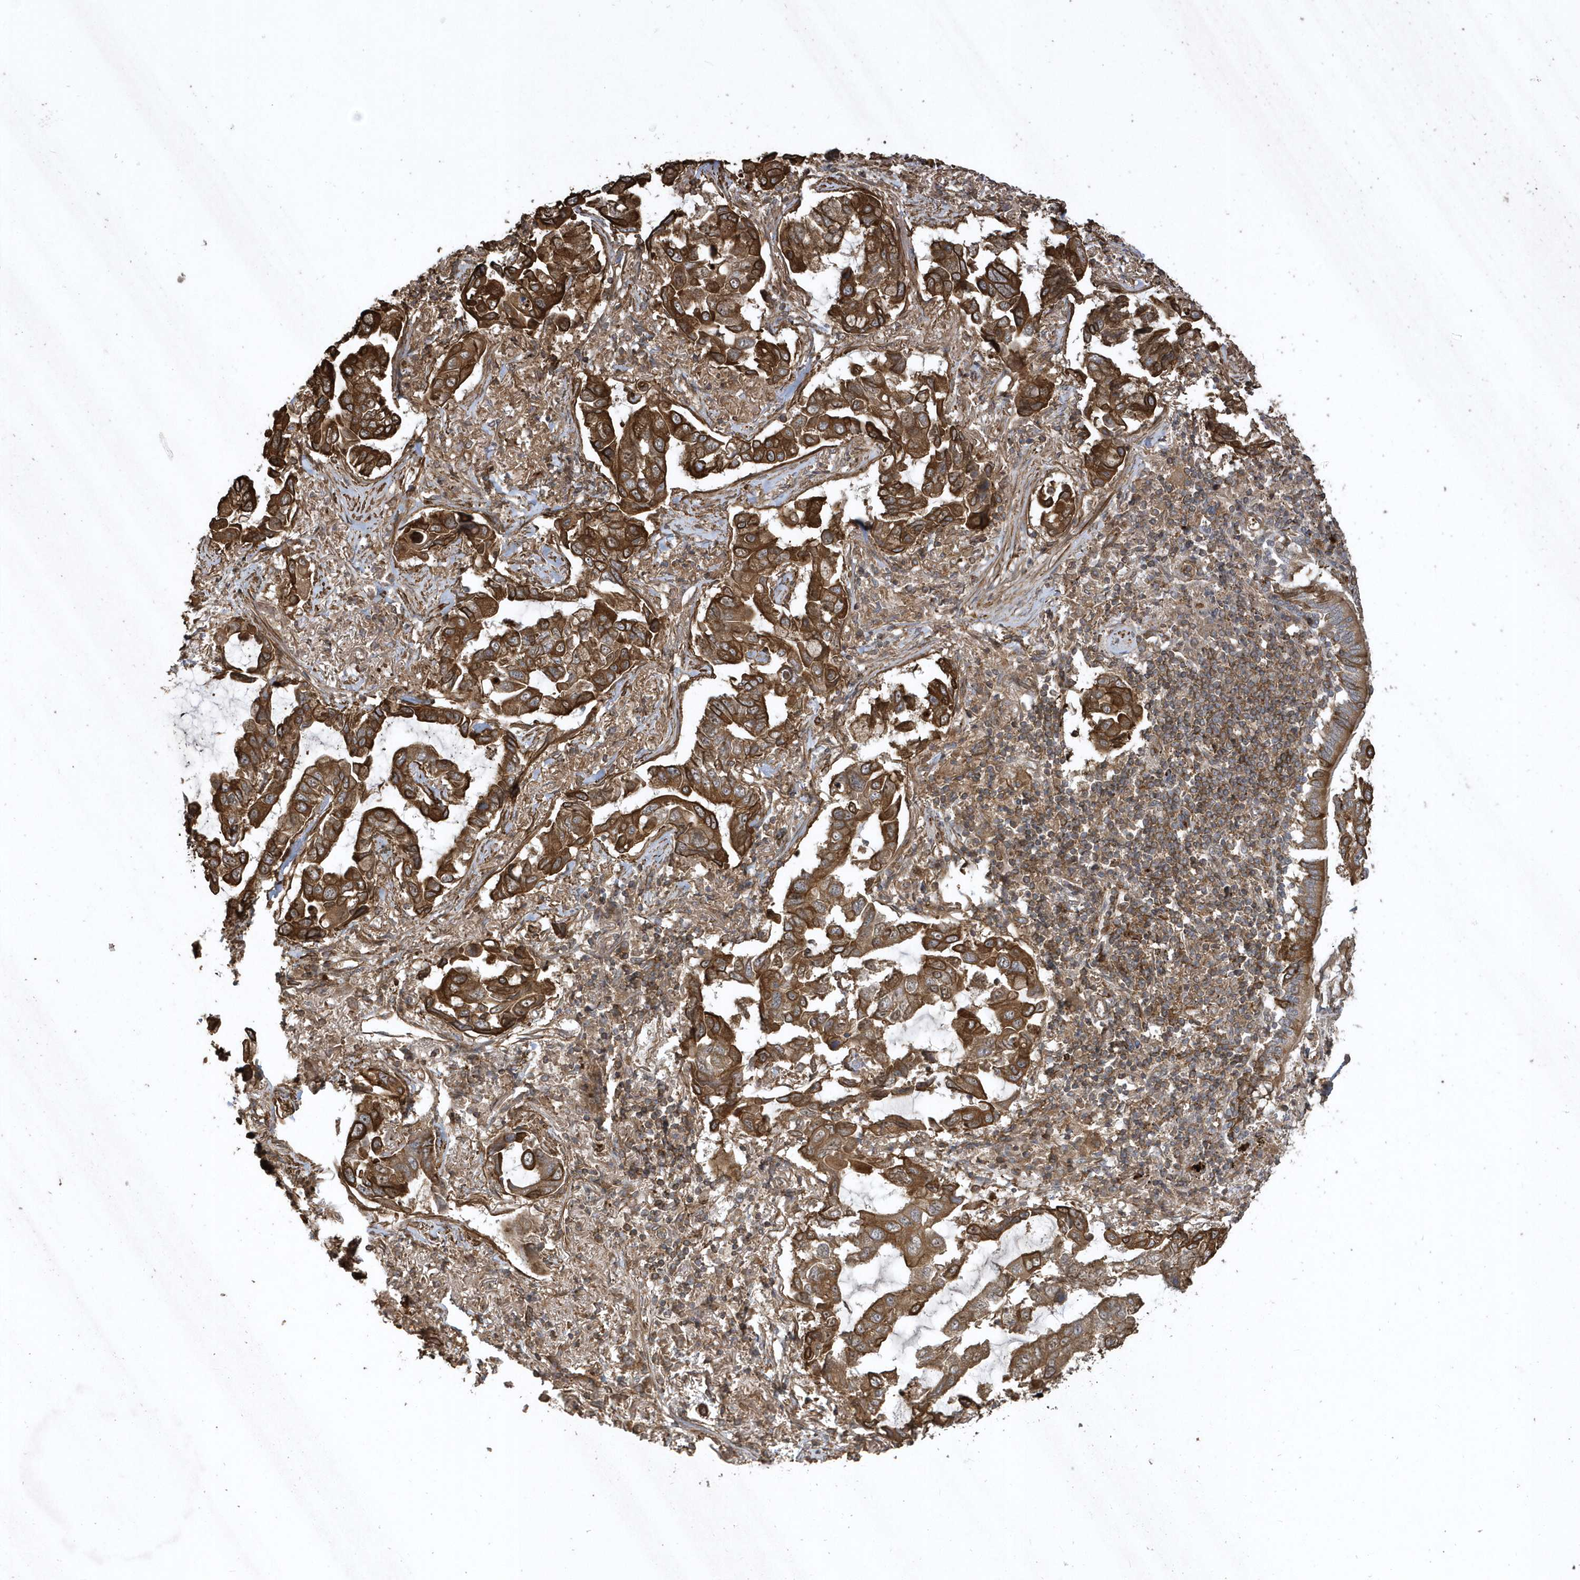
{"staining": {"intensity": "strong", "quantity": ">75%", "location": "cytoplasmic/membranous"}, "tissue": "lung cancer", "cell_type": "Tumor cells", "image_type": "cancer", "snomed": [{"axis": "morphology", "description": "Adenocarcinoma, NOS"}, {"axis": "topography", "description": "Lung"}], "caption": "Tumor cells demonstrate strong cytoplasmic/membranous expression in approximately >75% of cells in lung cancer. (brown staining indicates protein expression, while blue staining denotes nuclei).", "gene": "SENP8", "patient": {"sex": "male", "age": 64}}